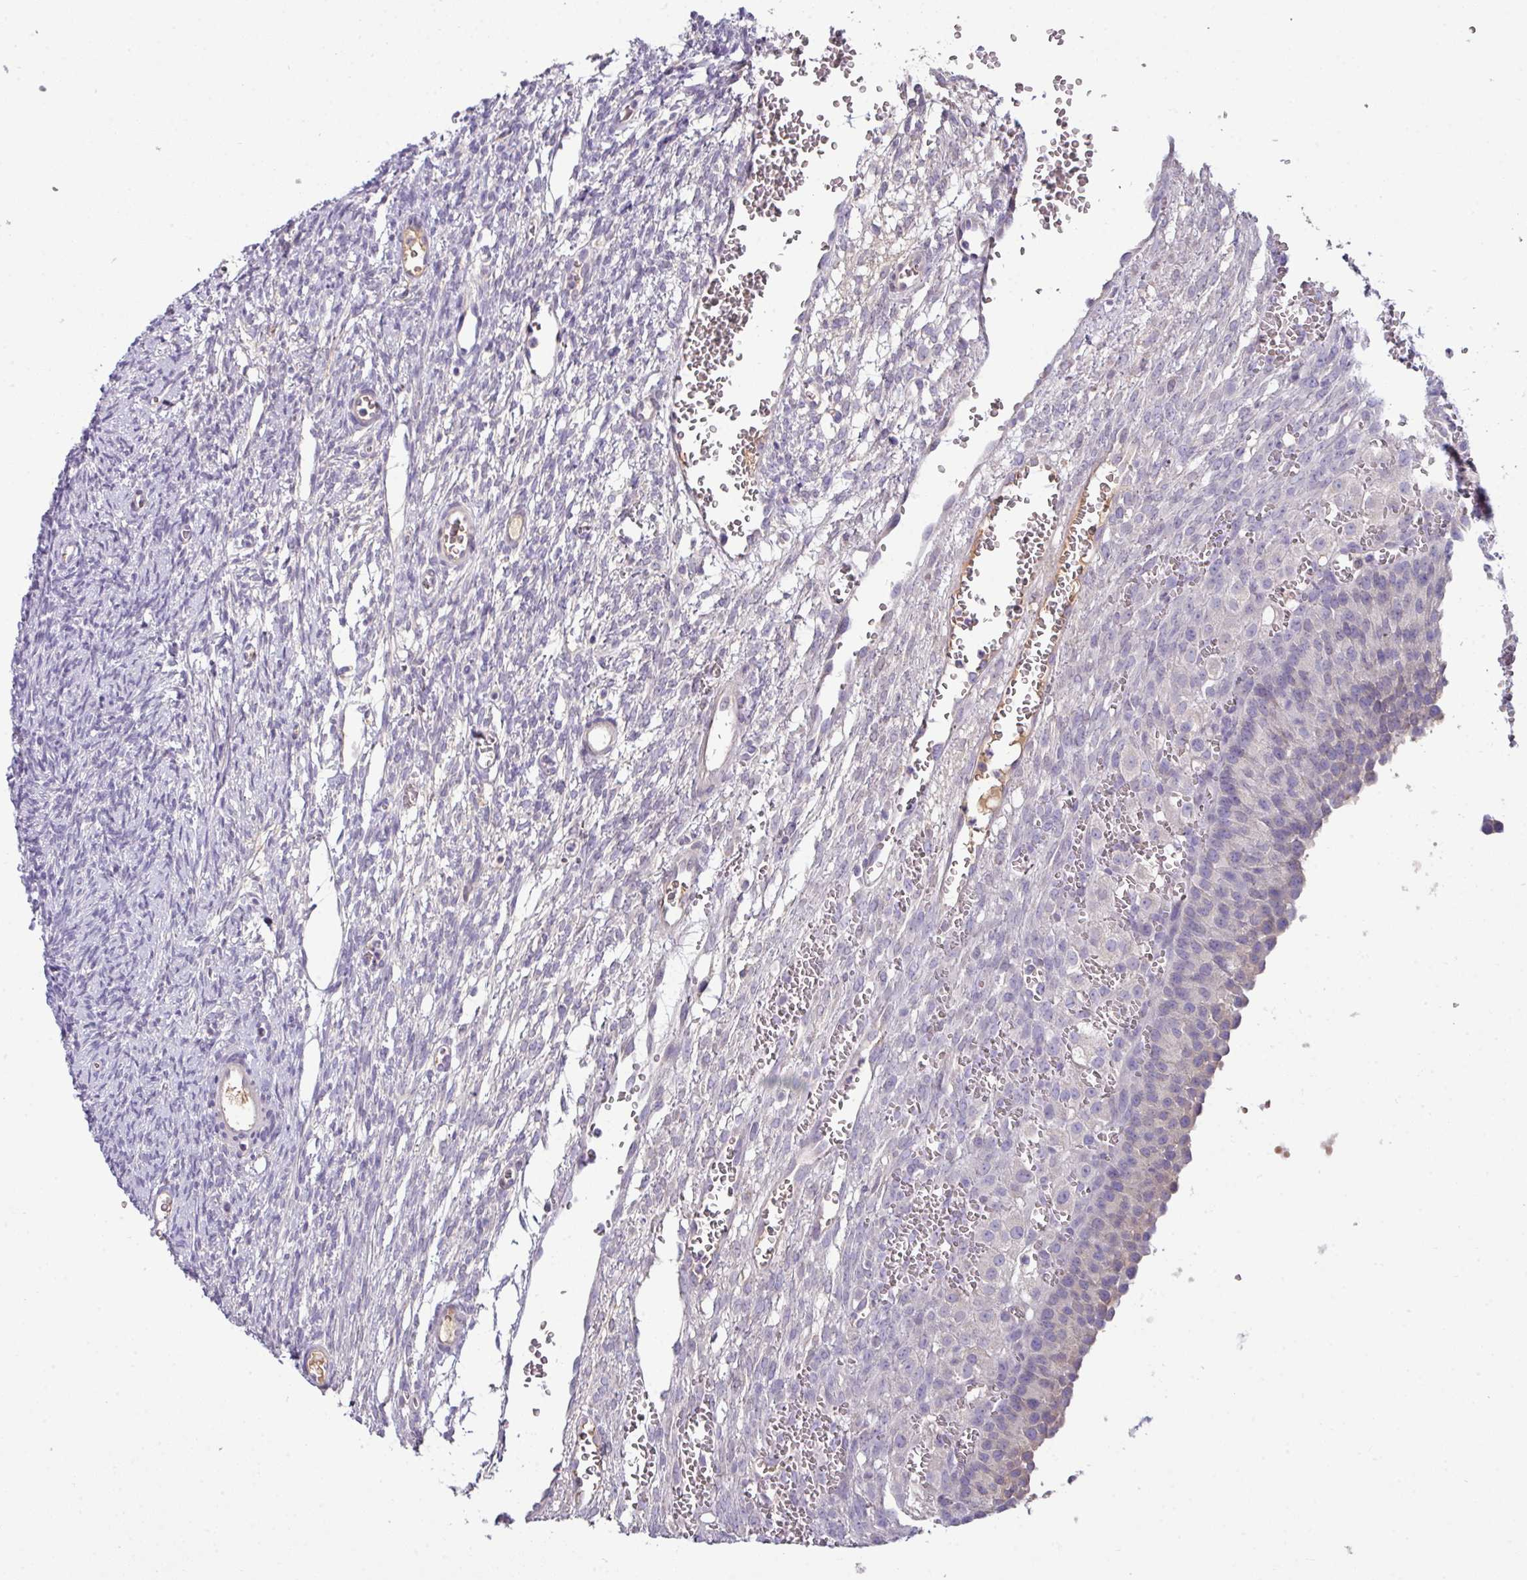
{"staining": {"intensity": "negative", "quantity": "none", "location": "none"}, "tissue": "ovary", "cell_type": "Ovarian stroma cells", "image_type": "normal", "snomed": [{"axis": "morphology", "description": "Normal tissue, NOS"}, {"axis": "topography", "description": "Ovary"}], "caption": "This is an IHC micrograph of benign ovary. There is no staining in ovarian stroma cells.", "gene": "SLAMF6", "patient": {"sex": "female", "age": 39}}